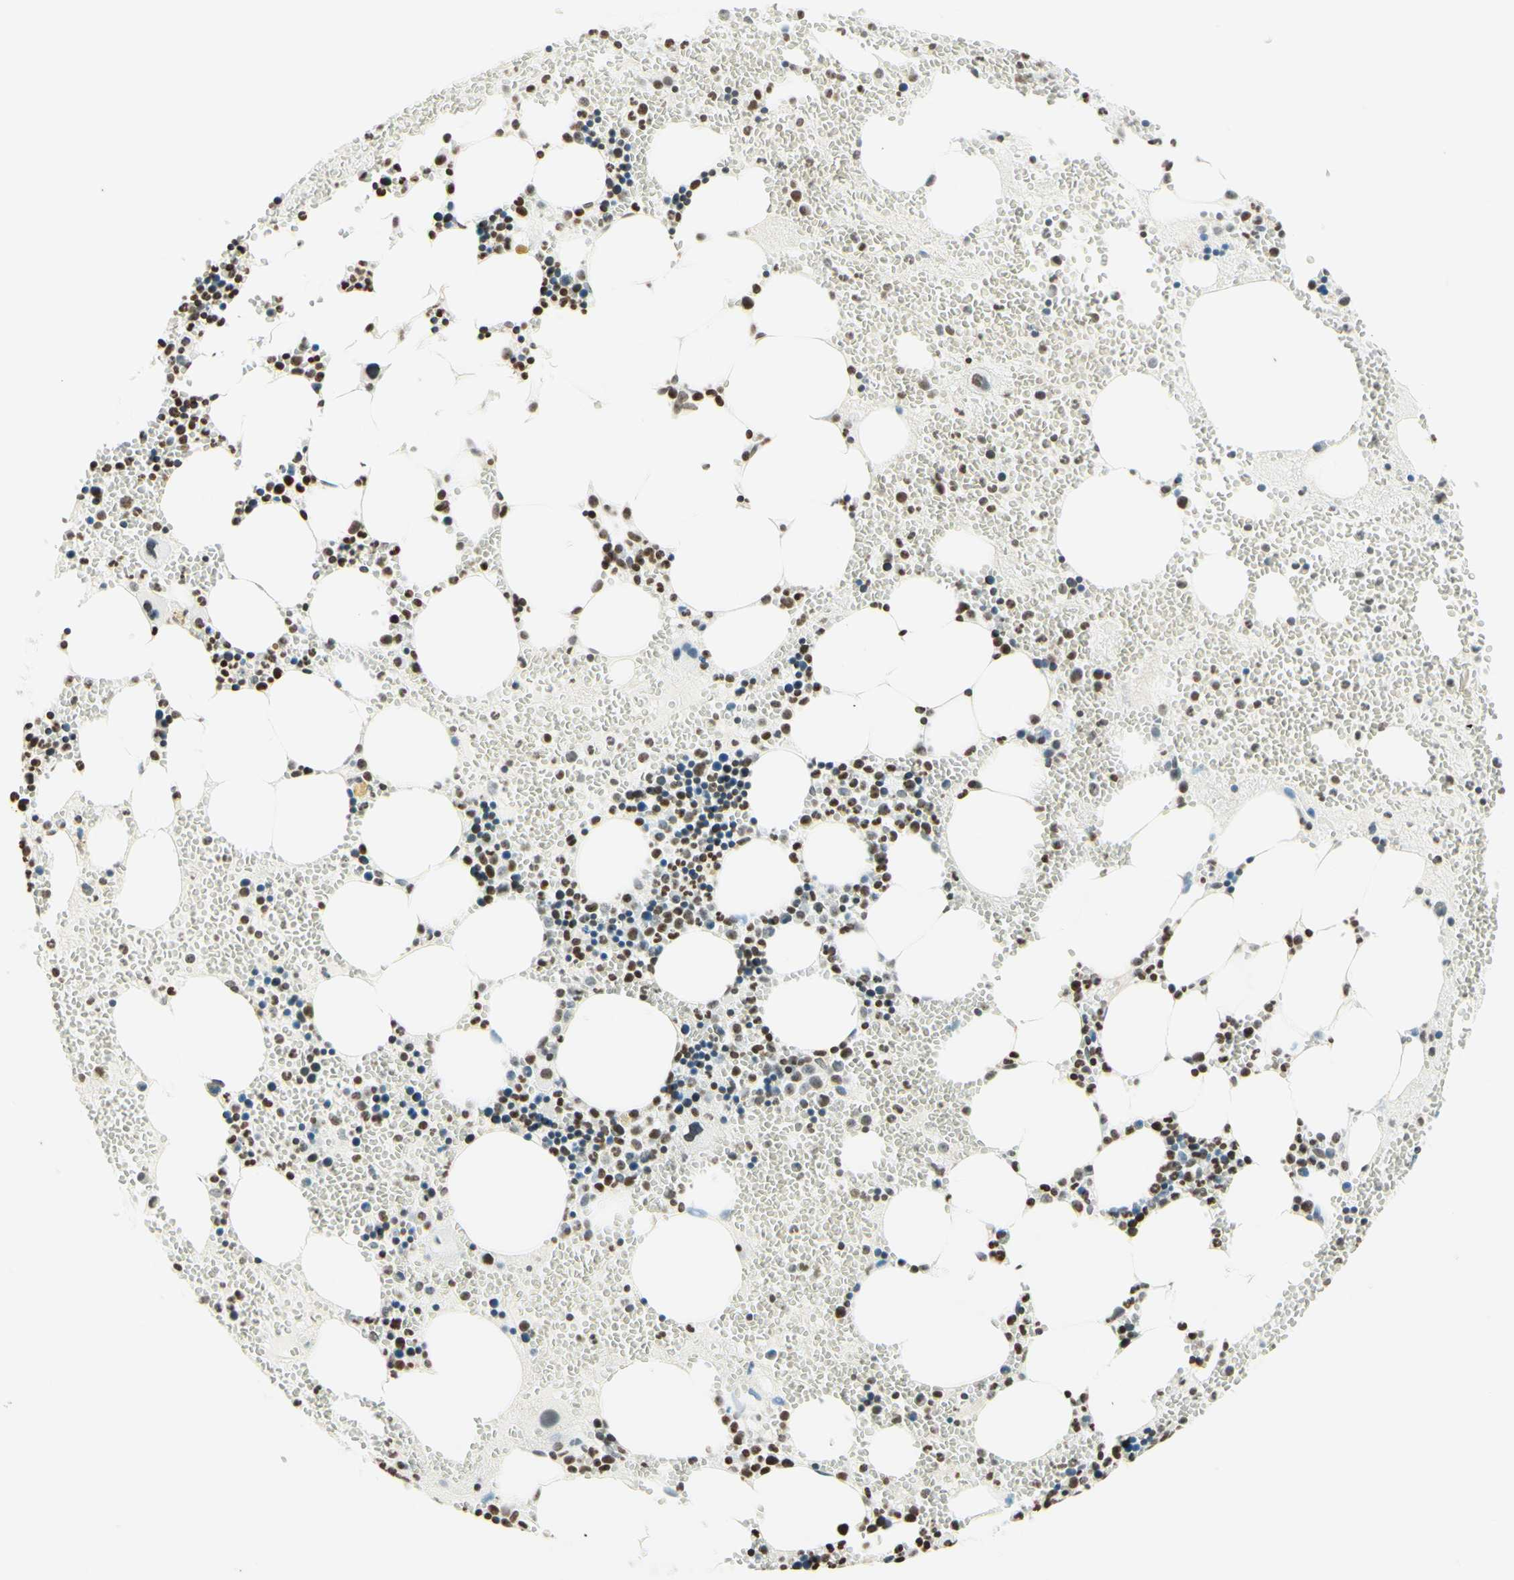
{"staining": {"intensity": "moderate", "quantity": "25%-75%", "location": "nuclear"}, "tissue": "bone marrow", "cell_type": "Hematopoietic cells", "image_type": "normal", "snomed": [{"axis": "morphology", "description": "Normal tissue, NOS"}, {"axis": "morphology", "description": "Inflammation, NOS"}, {"axis": "topography", "description": "Bone marrow"}], "caption": "Hematopoietic cells display medium levels of moderate nuclear expression in approximately 25%-75% of cells in normal bone marrow.", "gene": "MSH2", "patient": {"sex": "female", "age": 76}}